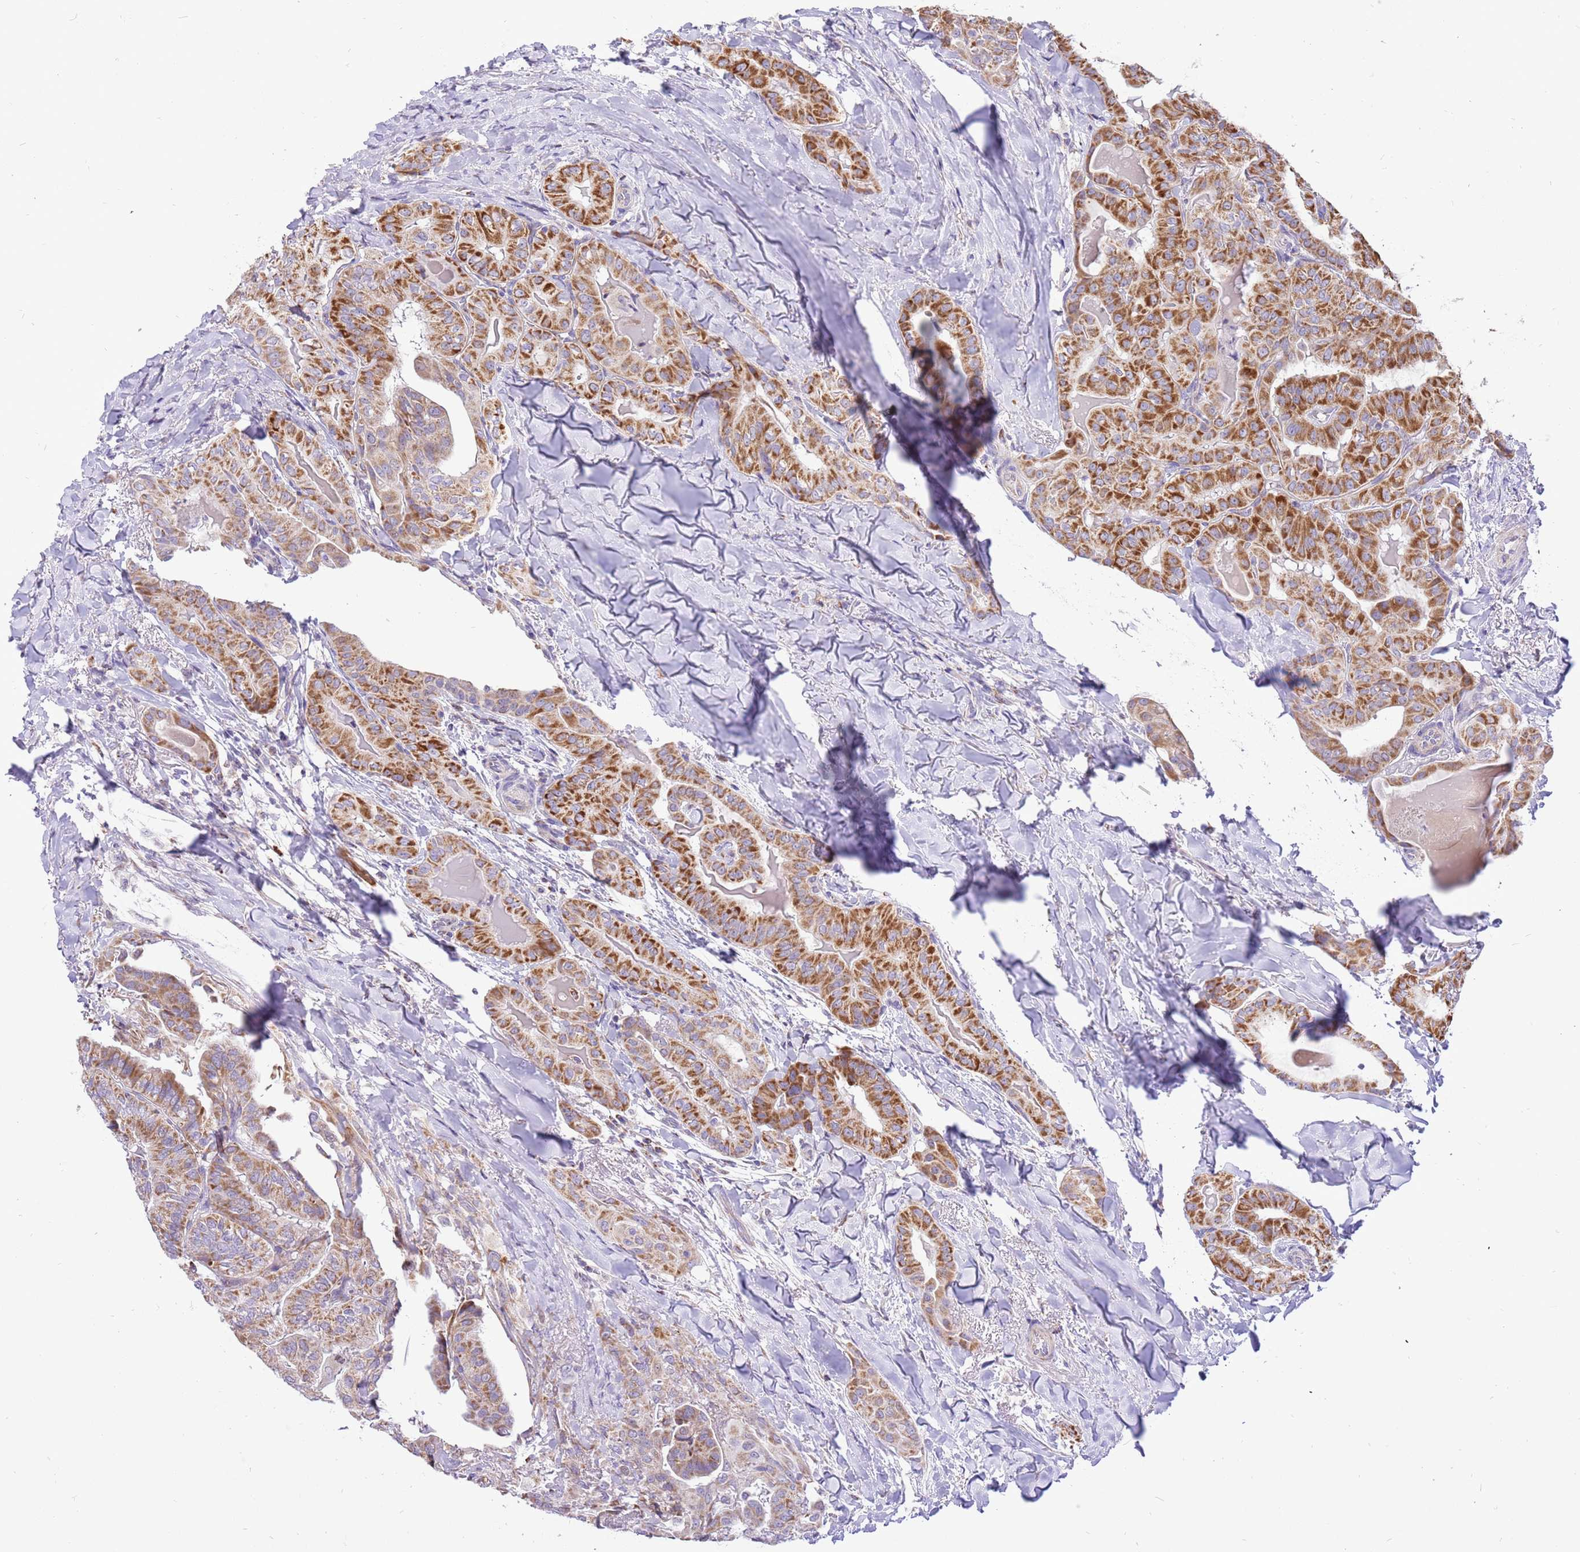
{"staining": {"intensity": "strong", "quantity": ">75%", "location": "cytoplasmic/membranous"}, "tissue": "thyroid cancer", "cell_type": "Tumor cells", "image_type": "cancer", "snomed": [{"axis": "morphology", "description": "Papillary adenocarcinoma, NOS"}, {"axis": "topography", "description": "Thyroid gland"}], "caption": "IHC (DAB) staining of thyroid cancer exhibits strong cytoplasmic/membranous protein positivity in about >75% of tumor cells. (IHC, brightfield microscopy, high magnification).", "gene": "COX17", "patient": {"sex": "female", "age": 68}}